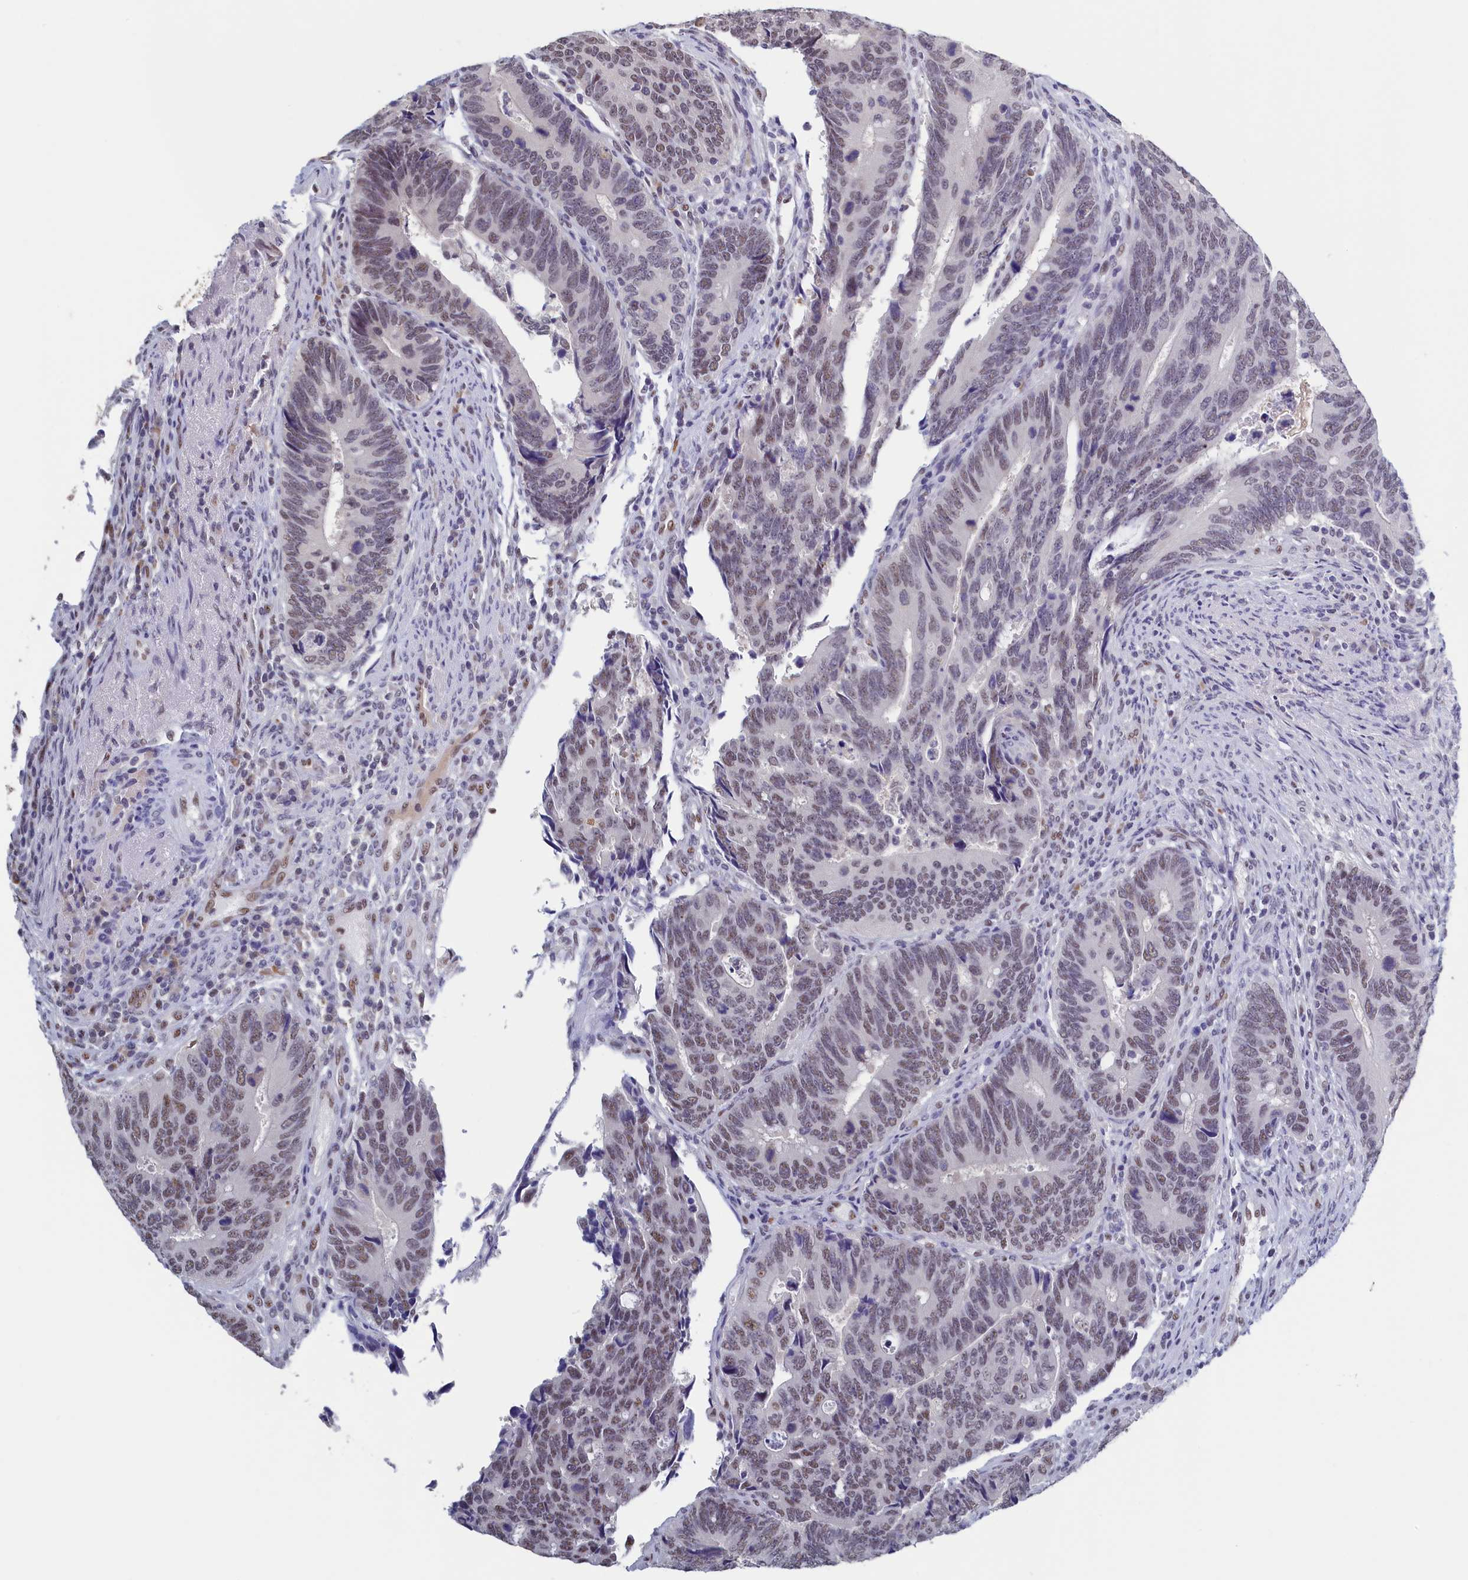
{"staining": {"intensity": "moderate", "quantity": "<25%", "location": "nuclear"}, "tissue": "colorectal cancer", "cell_type": "Tumor cells", "image_type": "cancer", "snomed": [{"axis": "morphology", "description": "Adenocarcinoma, NOS"}, {"axis": "topography", "description": "Colon"}], "caption": "Immunohistochemical staining of adenocarcinoma (colorectal) reveals low levels of moderate nuclear protein expression in approximately <25% of tumor cells.", "gene": "MOSPD3", "patient": {"sex": "male", "age": 87}}